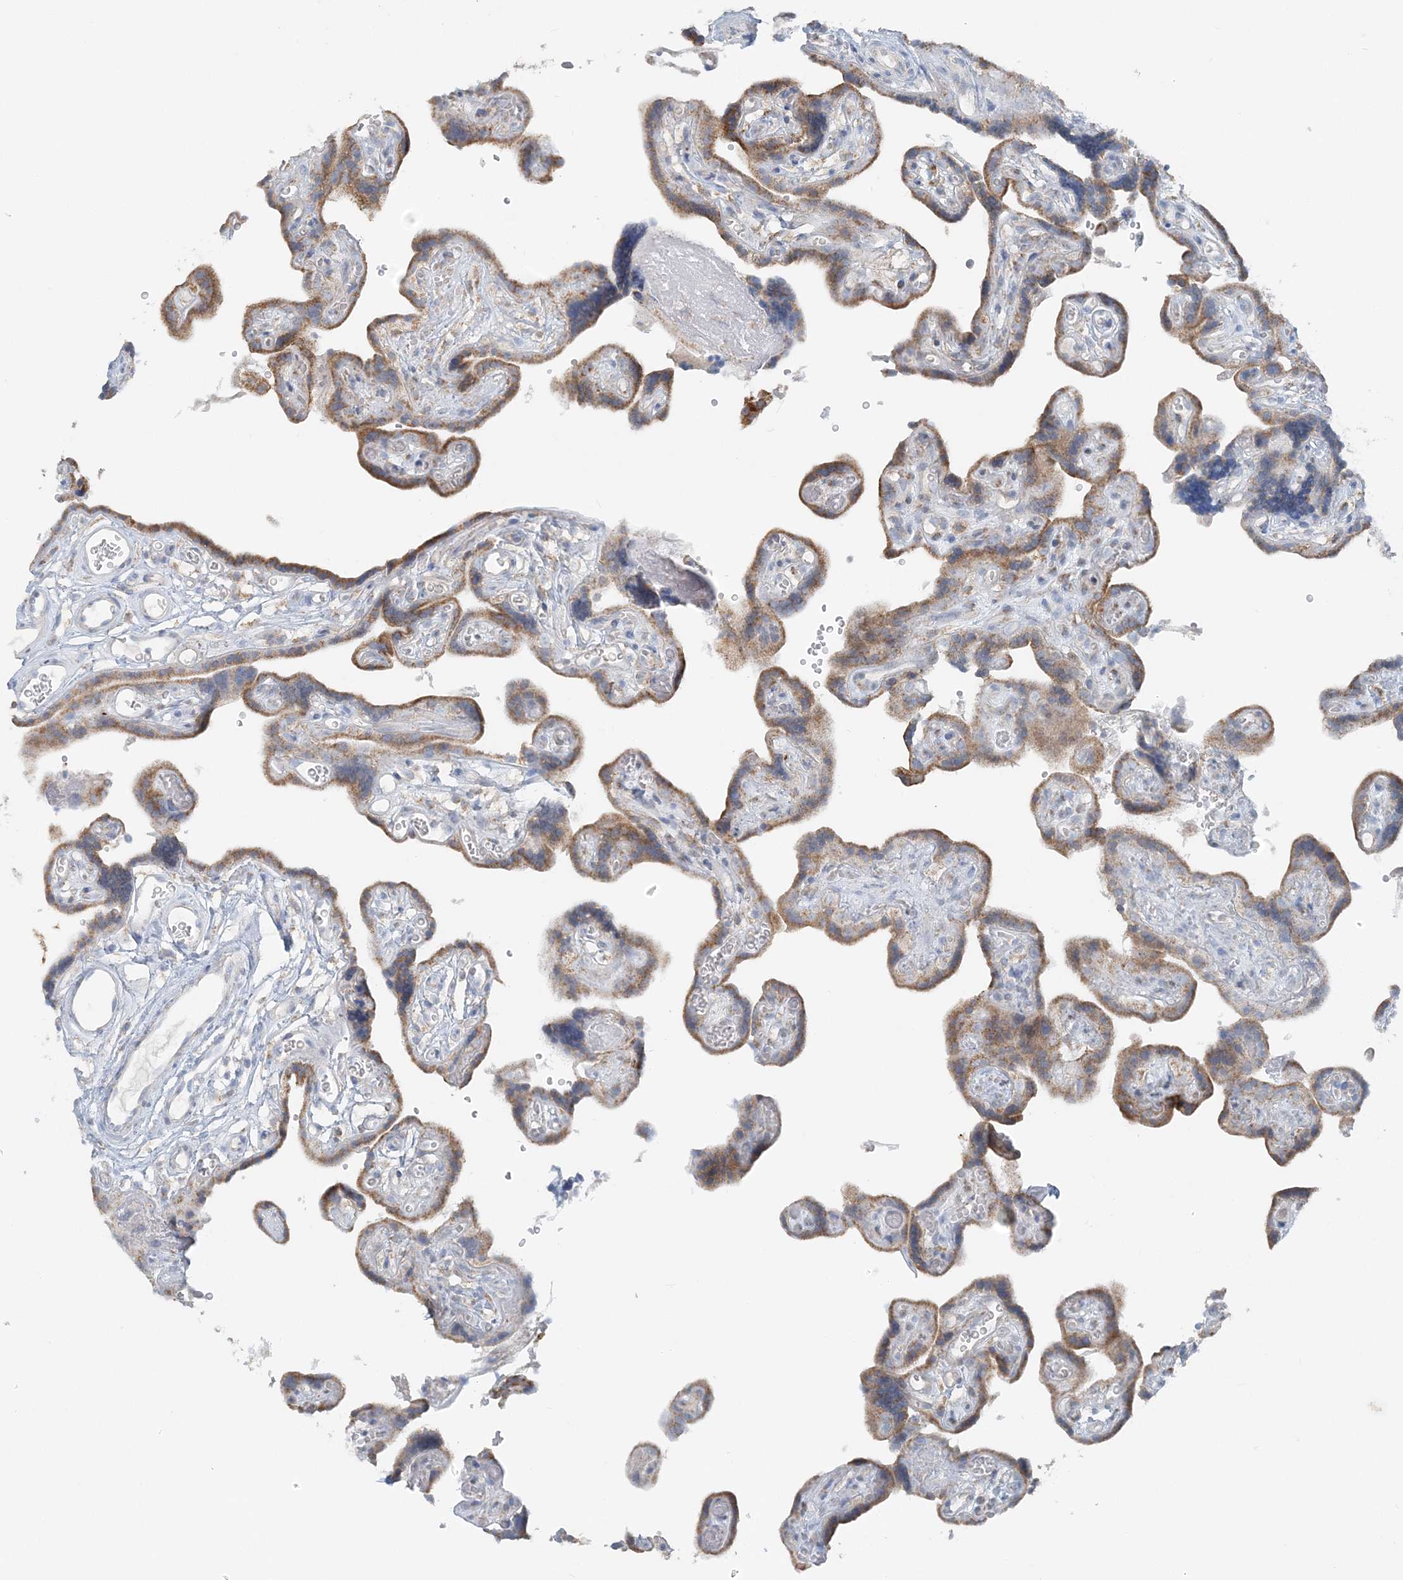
{"staining": {"intensity": "weak", "quantity": "25%-75%", "location": "cytoplasmic/membranous"}, "tissue": "placenta", "cell_type": "Decidual cells", "image_type": "normal", "snomed": [{"axis": "morphology", "description": "Normal tissue, NOS"}, {"axis": "topography", "description": "Placenta"}], "caption": "The immunohistochemical stain labels weak cytoplasmic/membranous positivity in decidual cells of benign placenta.", "gene": "PCCB", "patient": {"sex": "female", "age": 30}}